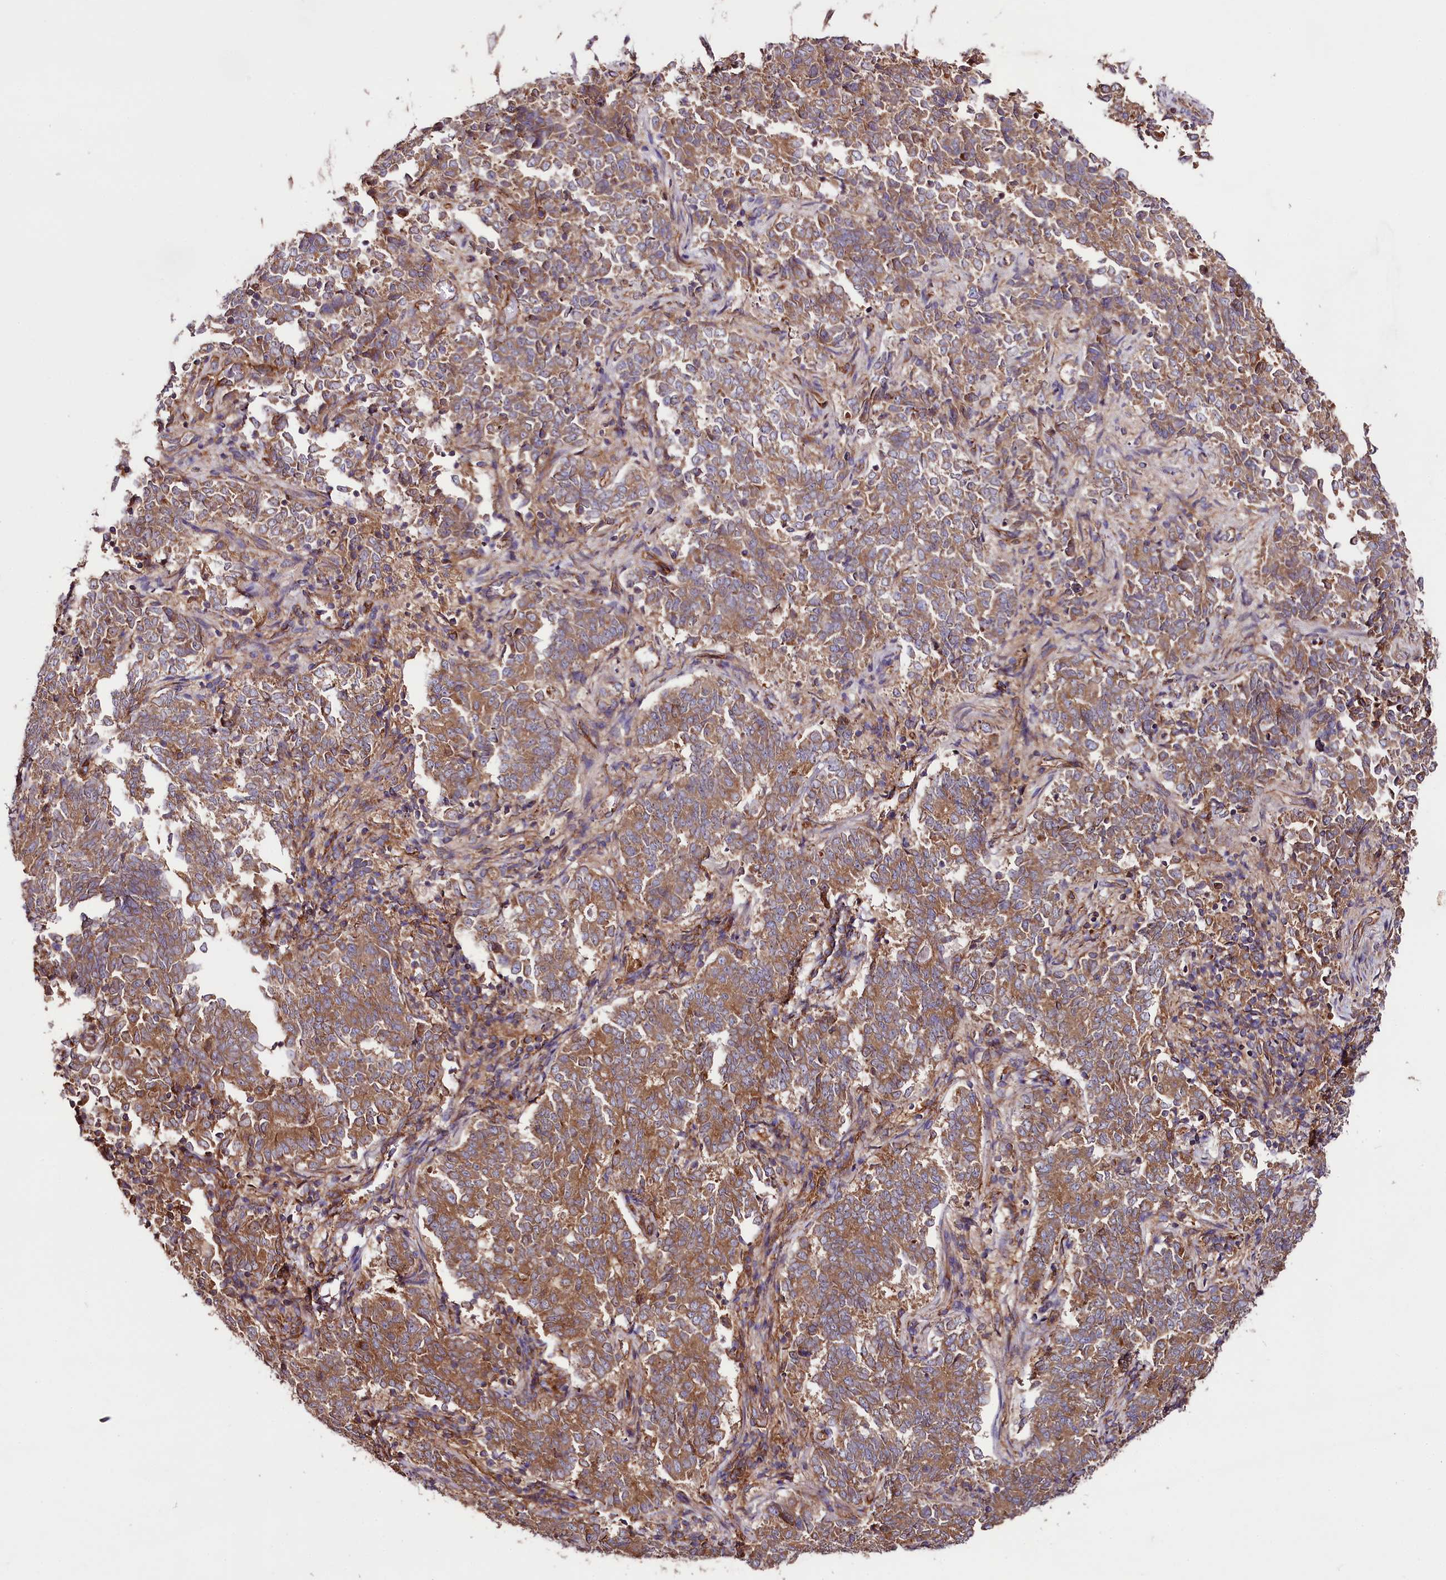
{"staining": {"intensity": "moderate", "quantity": ">75%", "location": "cytoplasmic/membranous"}, "tissue": "endometrial cancer", "cell_type": "Tumor cells", "image_type": "cancer", "snomed": [{"axis": "morphology", "description": "Adenocarcinoma, NOS"}, {"axis": "topography", "description": "Endometrium"}], "caption": "Immunohistochemistry (IHC) (DAB (3,3'-diaminobenzidine)) staining of endometrial adenocarcinoma exhibits moderate cytoplasmic/membranous protein expression in approximately >75% of tumor cells.", "gene": "CEP295", "patient": {"sex": "female", "age": 80}}